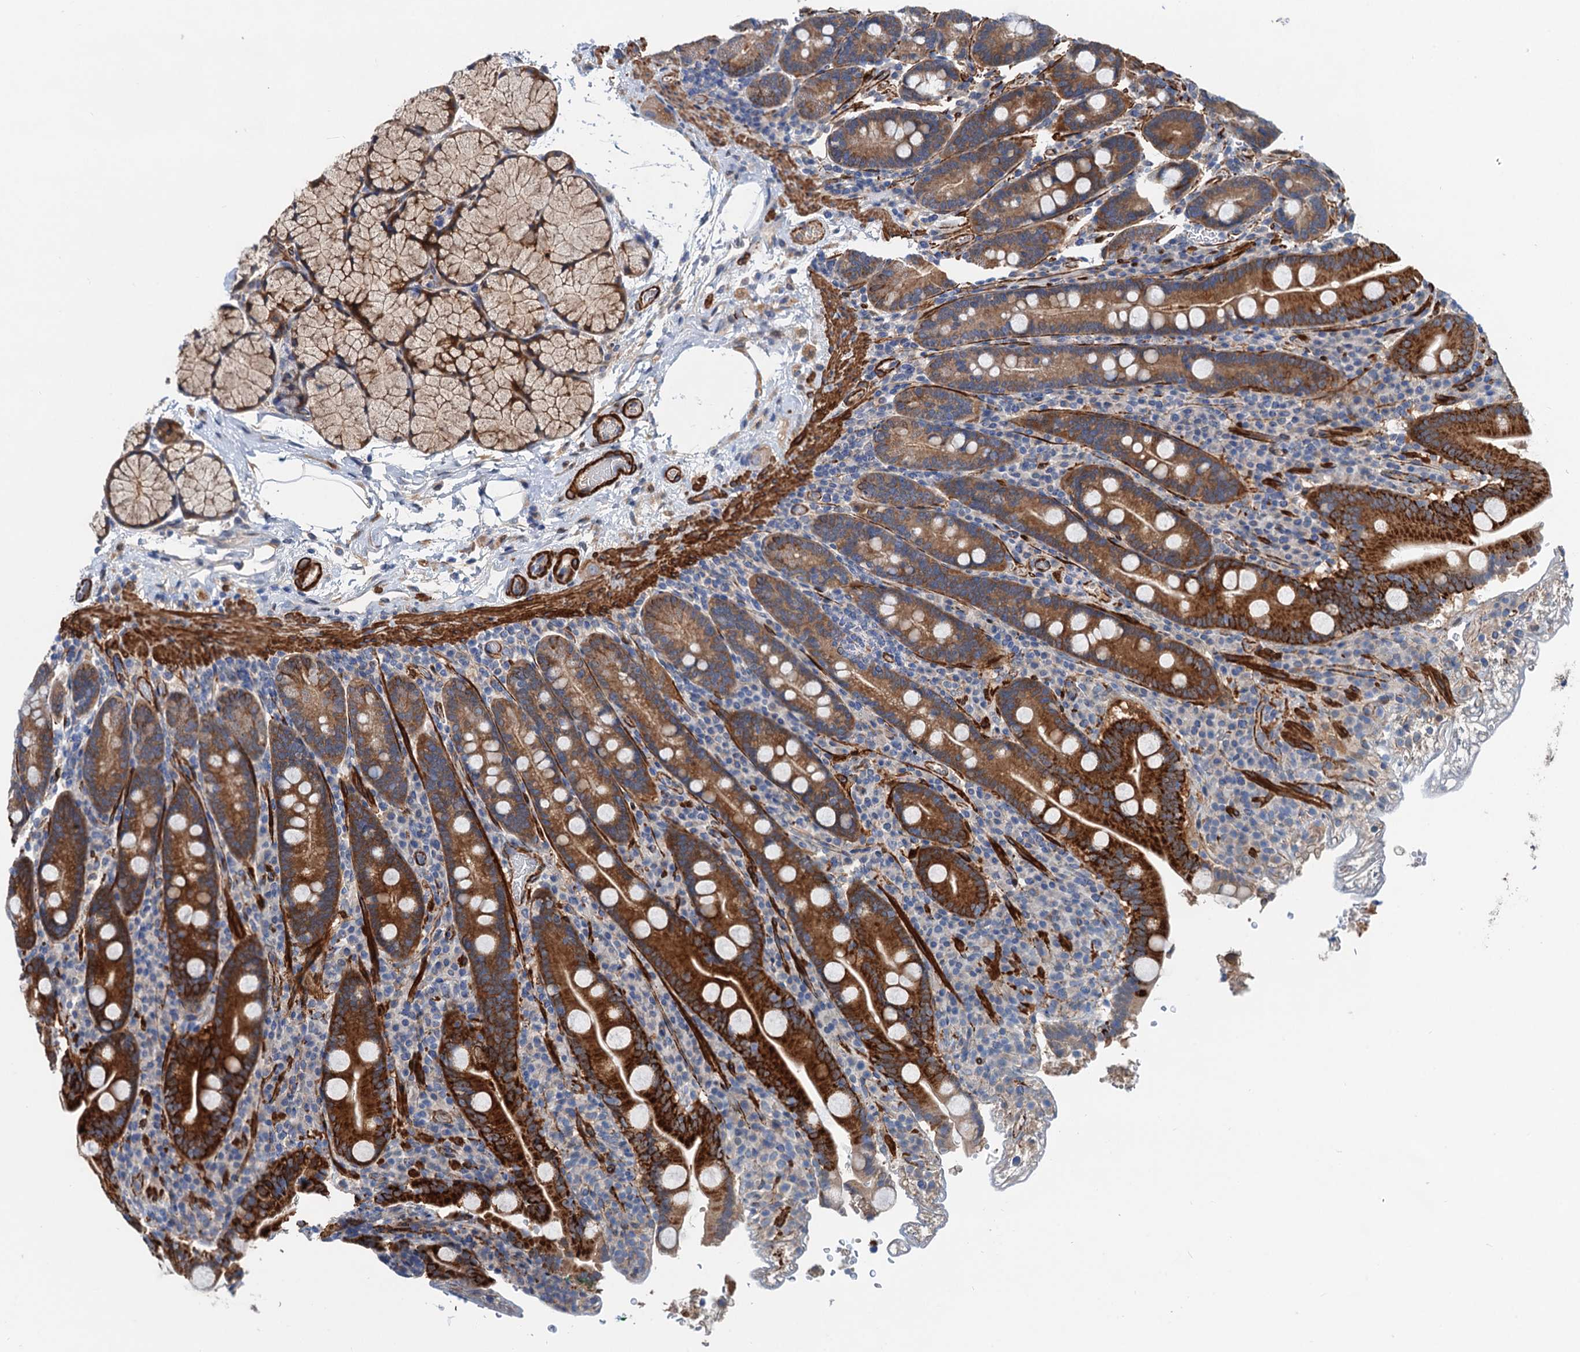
{"staining": {"intensity": "strong", "quantity": ">75%", "location": "cytoplasmic/membranous"}, "tissue": "duodenum", "cell_type": "Glandular cells", "image_type": "normal", "snomed": [{"axis": "morphology", "description": "Normal tissue, NOS"}, {"axis": "topography", "description": "Duodenum"}], "caption": "Strong cytoplasmic/membranous protein expression is identified in about >75% of glandular cells in duodenum.", "gene": "CSTPP1", "patient": {"sex": "male", "age": 35}}